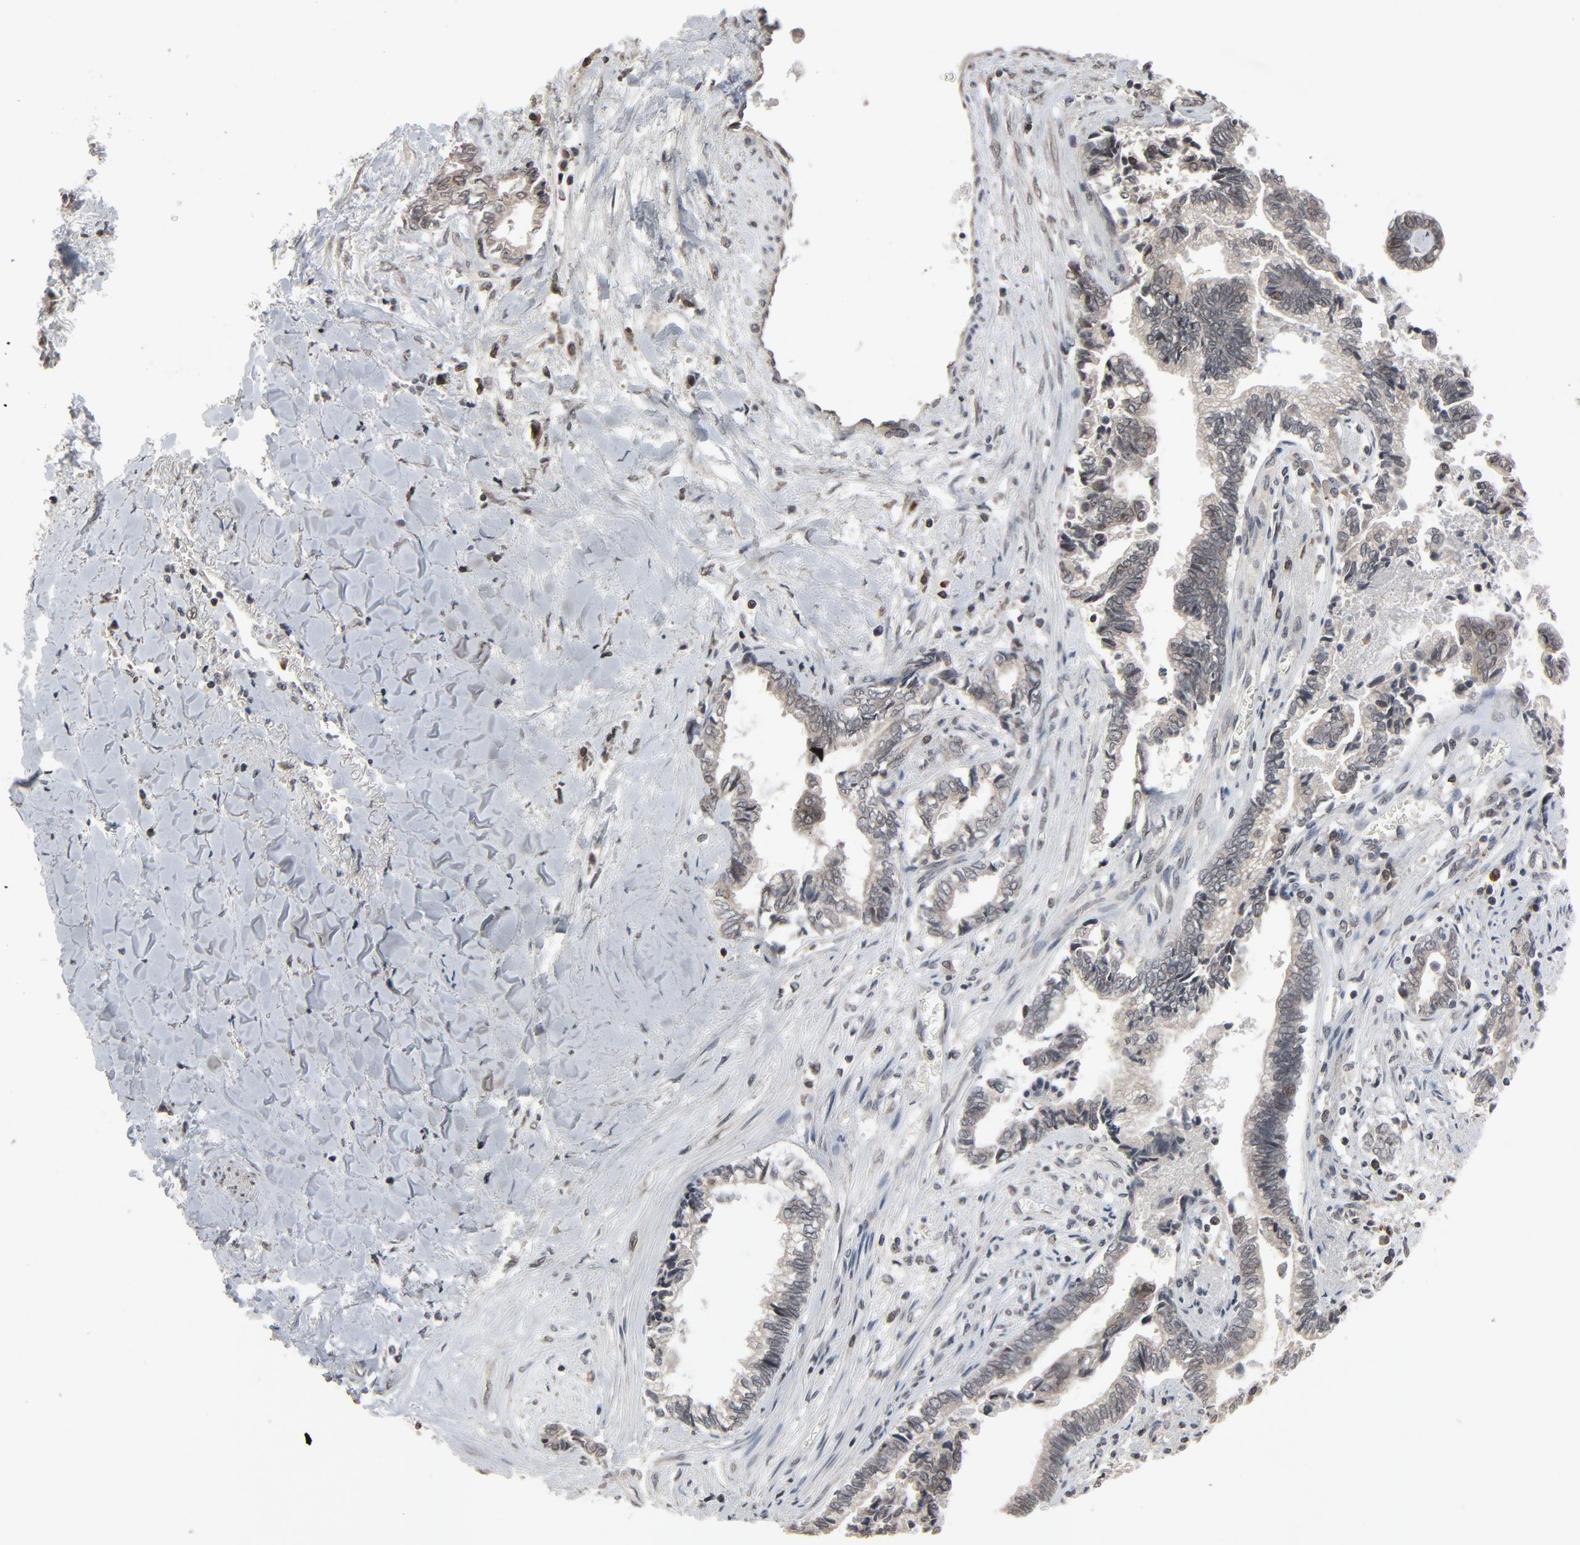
{"staining": {"intensity": "moderate", "quantity": "25%-75%", "location": "cytoplasmic/membranous,nuclear"}, "tissue": "liver cancer", "cell_type": "Tumor cells", "image_type": "cancer", "snomed": [{"axis": "morphology", "description": "Cholangiocarcinoma"}, {"axis": "topography", "description": "Liver"}], "caption": "Liver cholangiocarcinoma stained with immunohistochemistry (IHC) demonstrates moderate cytoplasmic/membranous and nuclear expression in approximately 25%-75% of tumor cells.", "gene": "POM121", "patient": {"sex": "male", "age": 57}}